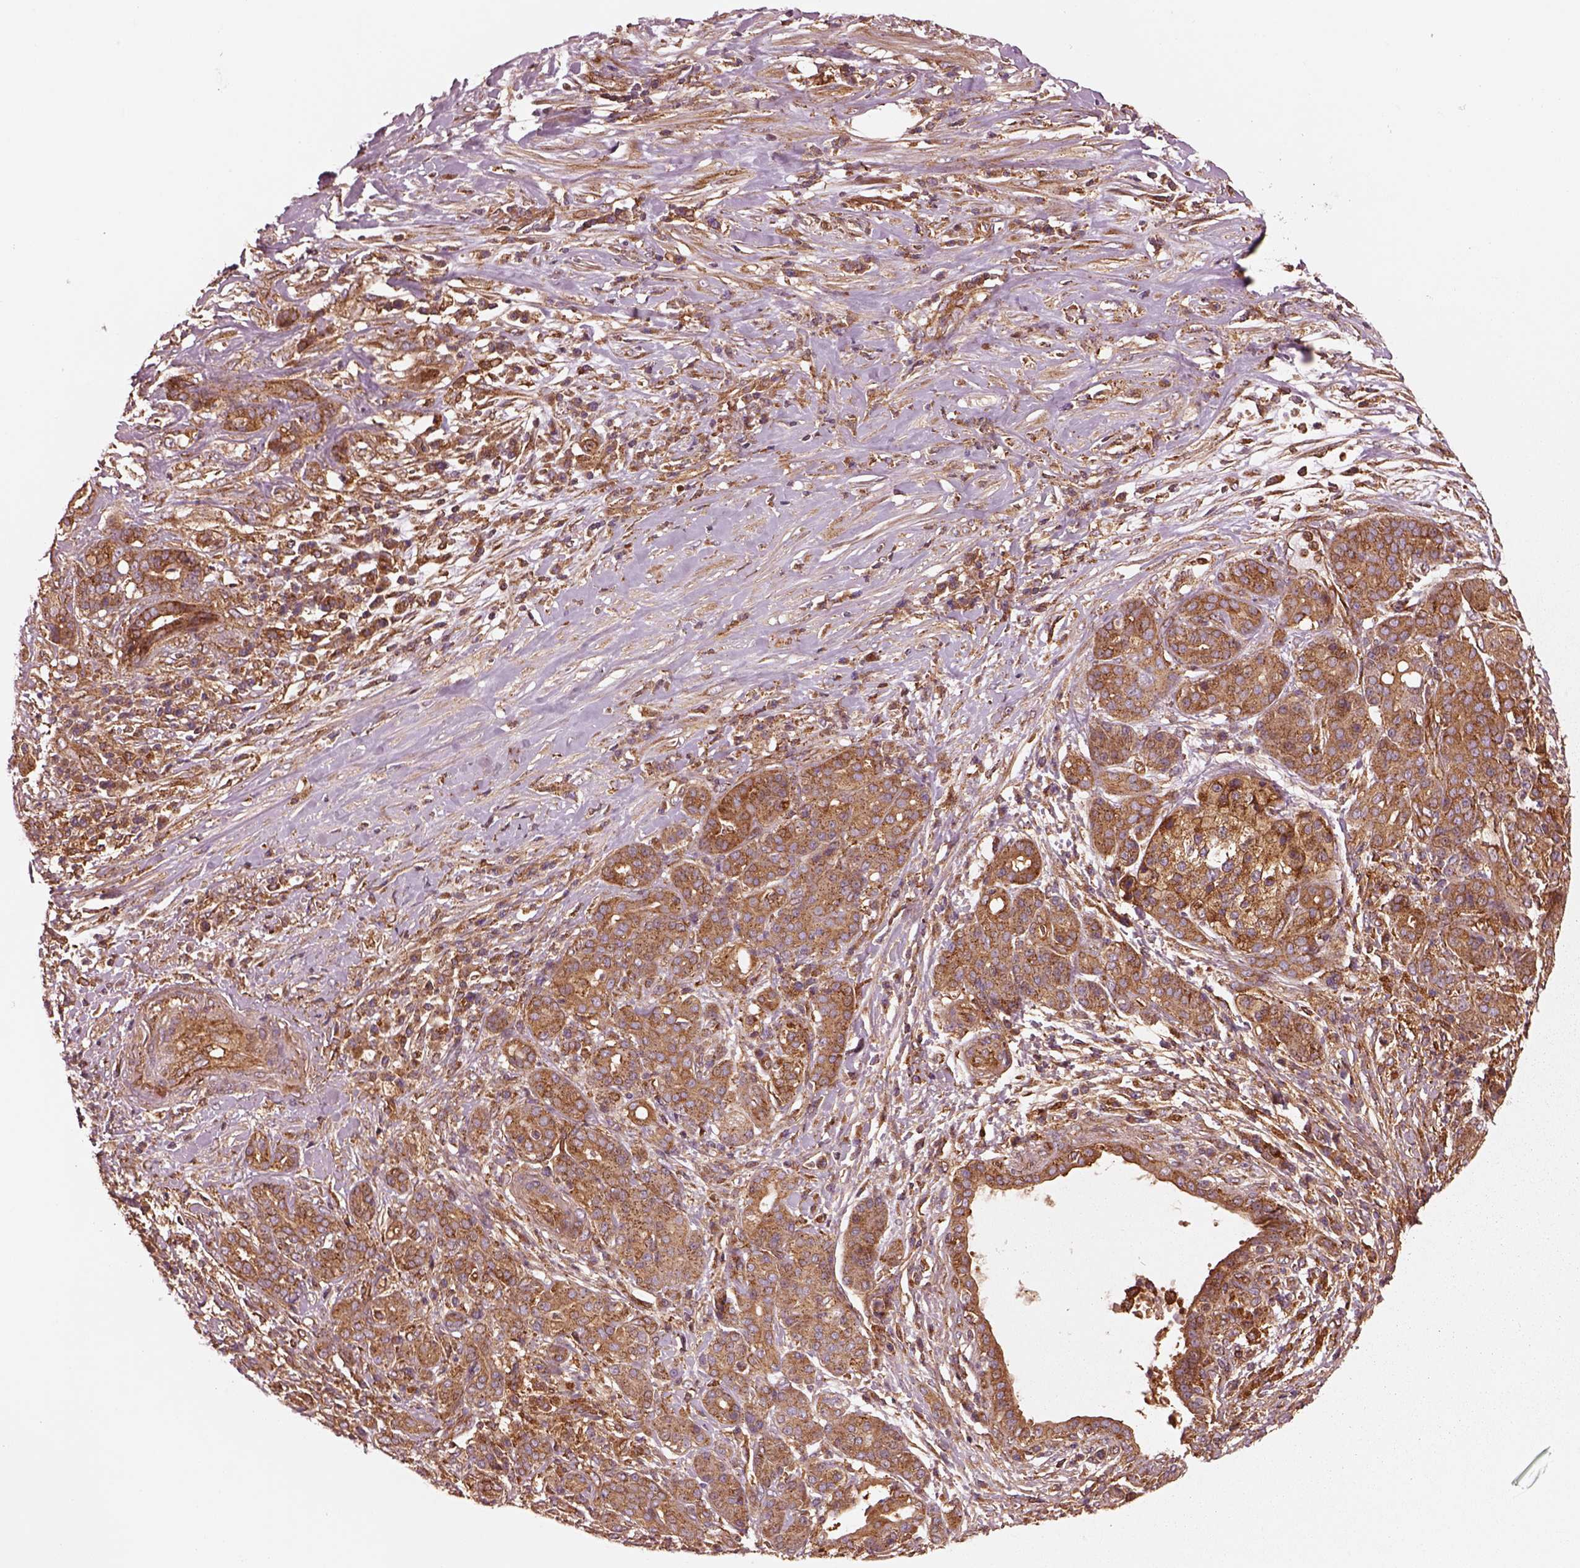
{"staining": {"intensity": "strong", "quantity": "25%-75%", "location": "cytoplasmic/membranous"}, "tissue": "pancreatic cancer", "cell_type": "Tumor cells", "image_type": "cancer", "snomed": [{"axis": "morphology", "description": "Normal tissue, NOS"}, {"axis": "morphology", "description": "Inflammation, NOS"}, {"axis": "morphology", "description": "Adenocarcinoma, NOS"}, {"axis": "topography", "description": "Pancreas"}], "caption": "Strong cytoplasmic/membranous protein positivity is appreciated in approximately 25%-75% of tumor cells in pancreatic cancer. Nuclei are stained in blue.", "gene": "WASHC2A", "patient": {"sex": "male", "age": 57}}